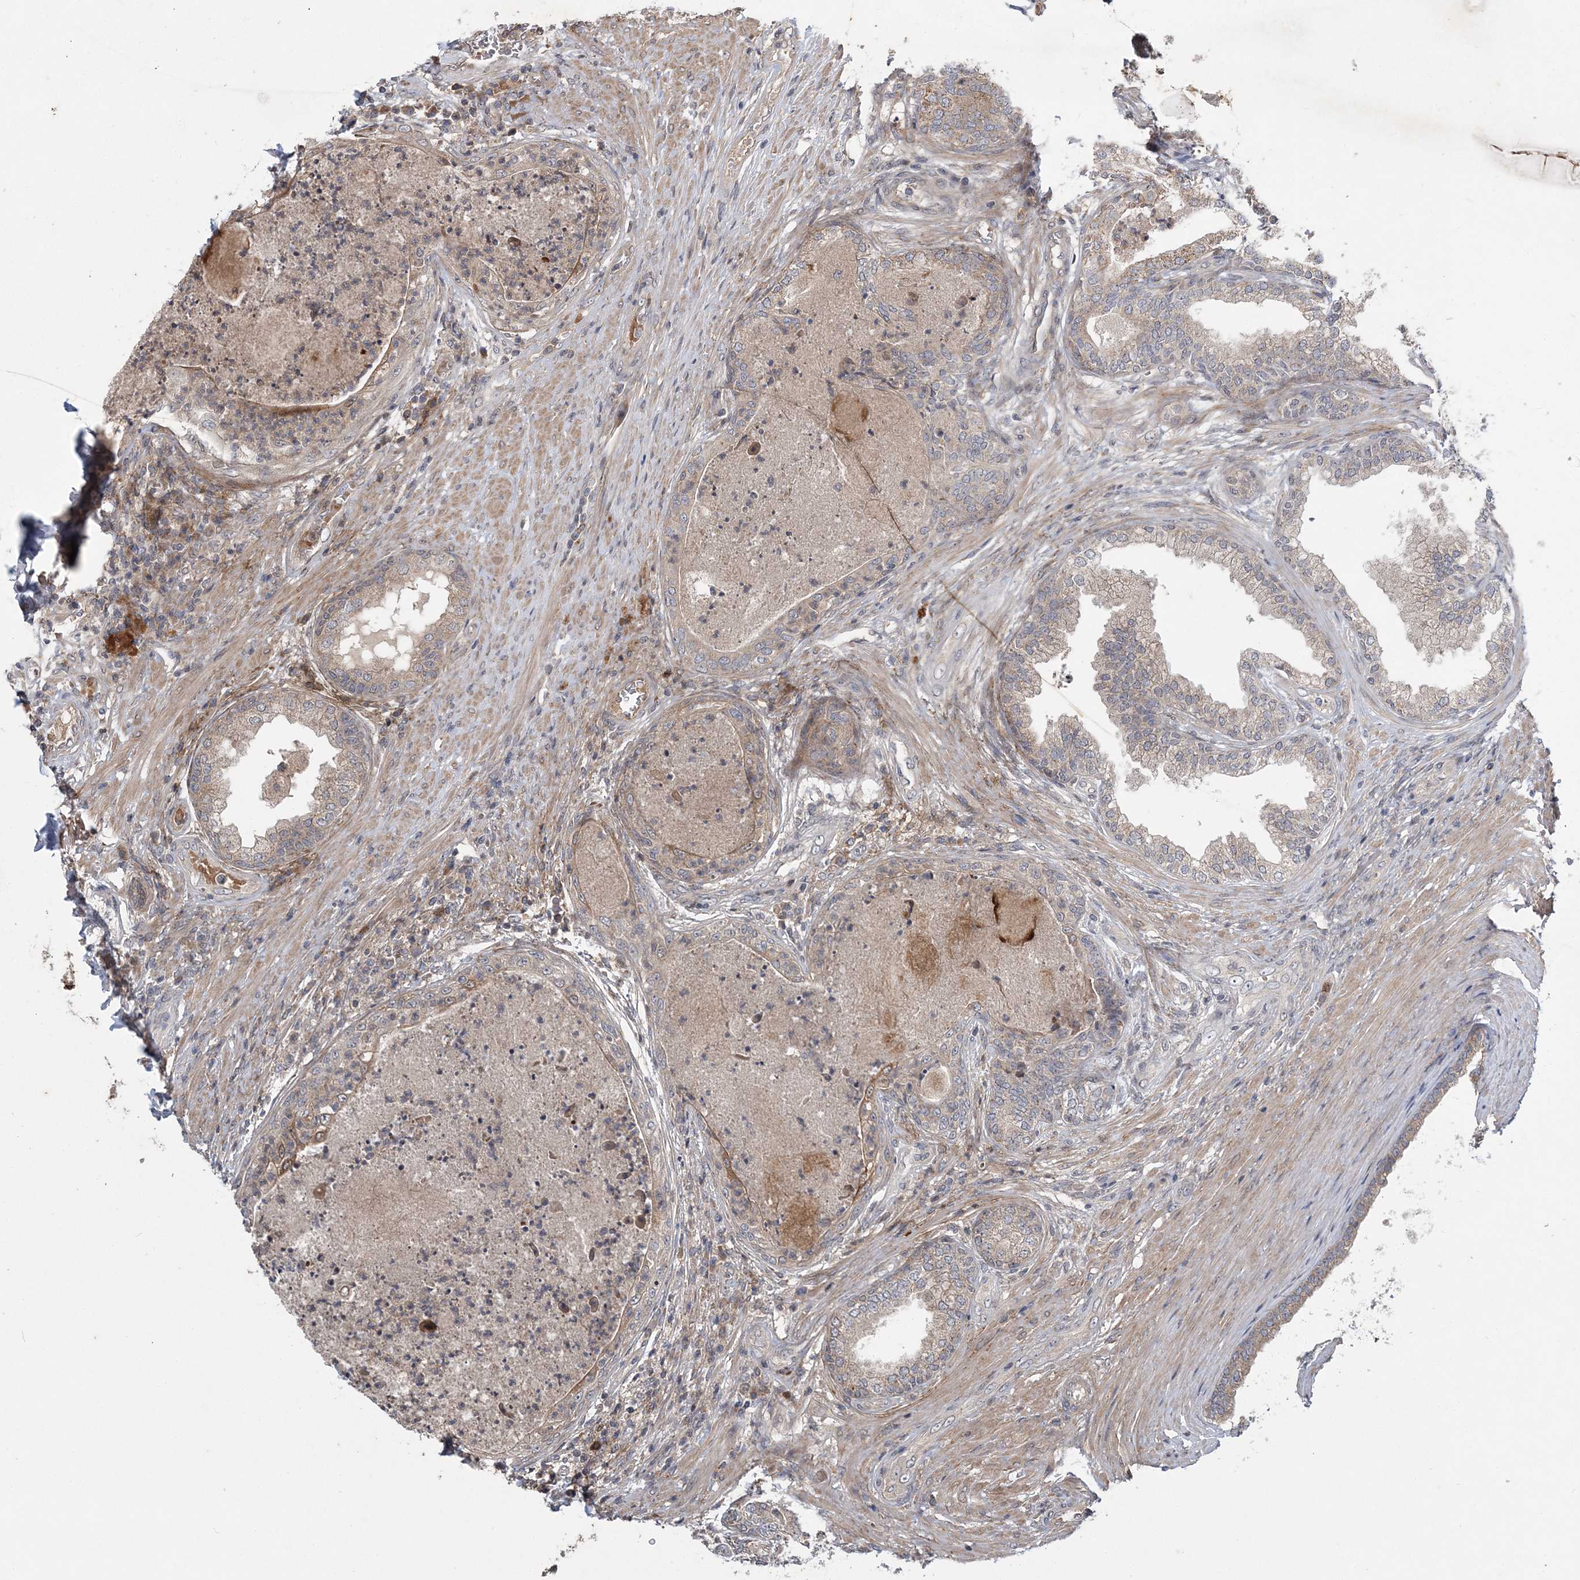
{"staining": {"intensity": "weak", "quantity": "<25%", "location": "cytoplasmic/membranous"}, "tissue": "prostate", "cell_type": "Glandular cells", "image_type": "normal", "snomed": [{"axis": "morphology", "description": "Normal tissue, NOS"}, {"axis": "topography", "description": "Prostate"}], "caption": "Glandular cells are negative for protein expression in normal human prostate. (DAB IHC with hematoxylin counter stain).", "gene": "HMGCS1", "patient": {"sex": "male", "age": 76}}